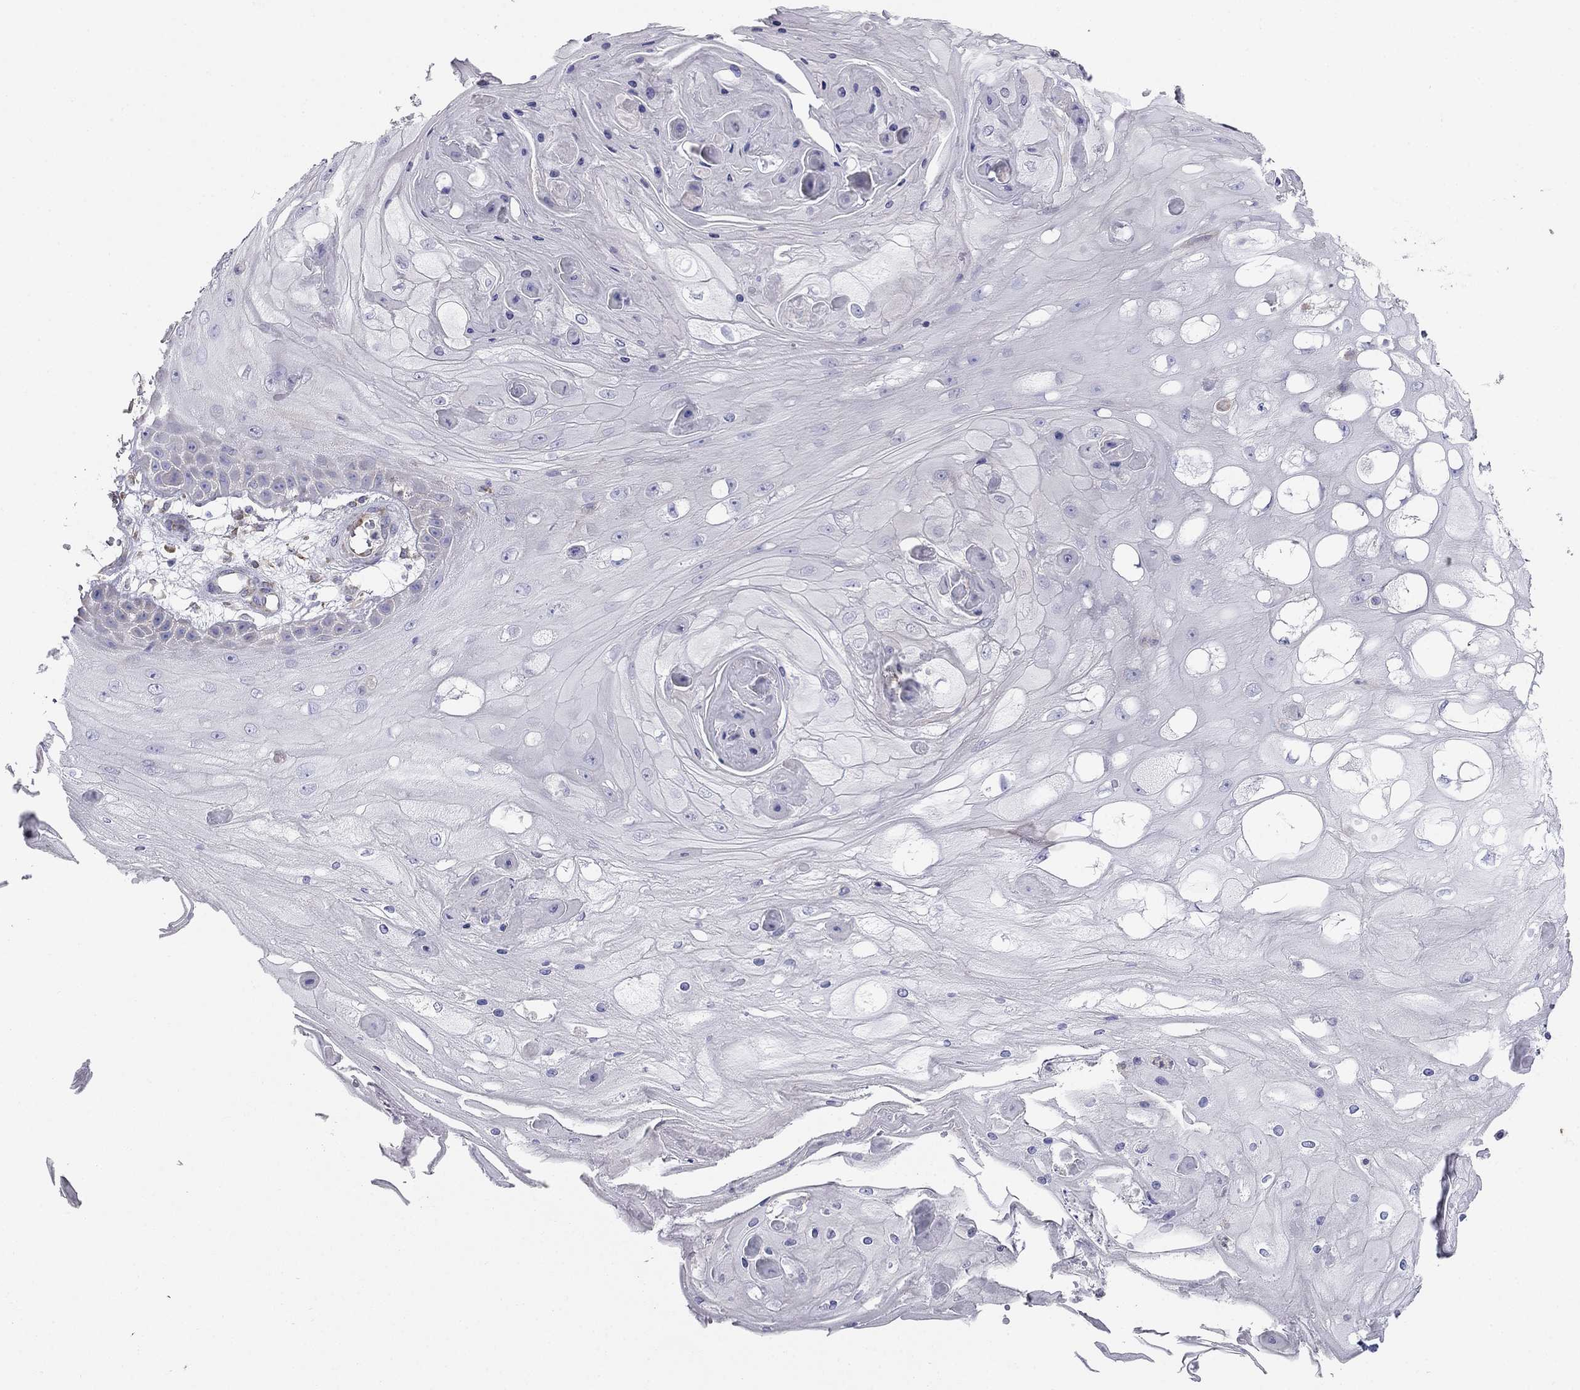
{"staining": {"intensity": "negative", "quantity": "none", "location": "none"}, "tissue": "skin cancer", "cell_type": "Tumor cells", "image_type": "cancer", "snomed": [{"axis": "morphology", "description": "Squamous cell carcinoma, NOS"}, {"axis": "topography", "description": "Skin"}], "caption": "Tumor cells are negative for brown protein staining in squamous cell carcinoma (skin).", "gene": "LONRF2", "patient": {"sex": "male", "age": 70}}